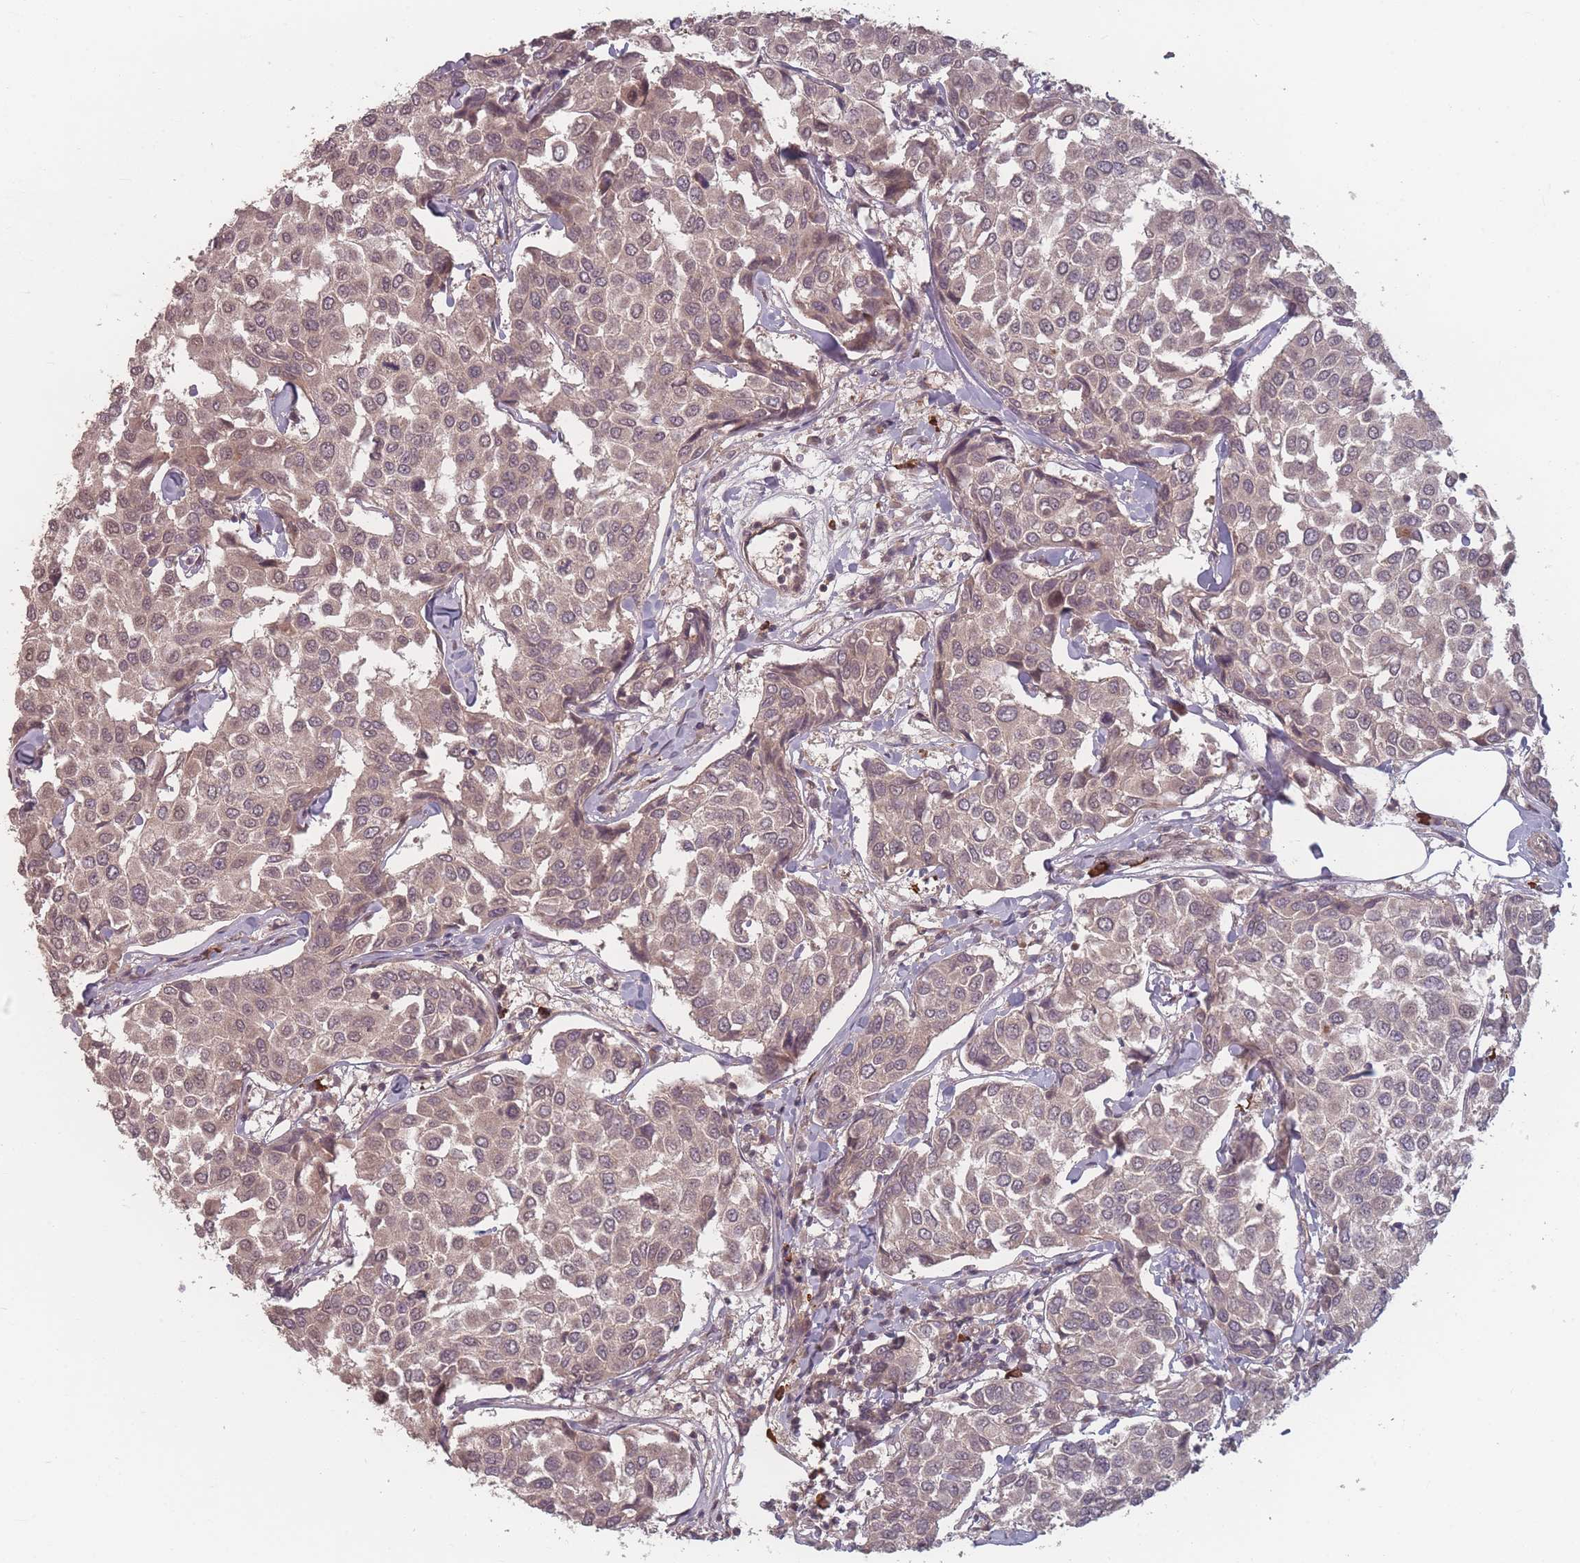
{"staining": {"intensity": "weak", "quantity": ">75%", "location": "nuclear"}, "tissue": "breast cancer", "cell_type": "Tumor cells", "image_type": "cancer", "snomed": [{"axis": "morphology", "description": "Duct carcinoma"}, {"axis": "topography", "description": "Breast"}], "caption": "This is an image of IHC staining of breast cancer, which shows weak staining in the nuclear of tumor cells.", "gene": "HAGH", "patient": {"sex": "female", "age": 55}}